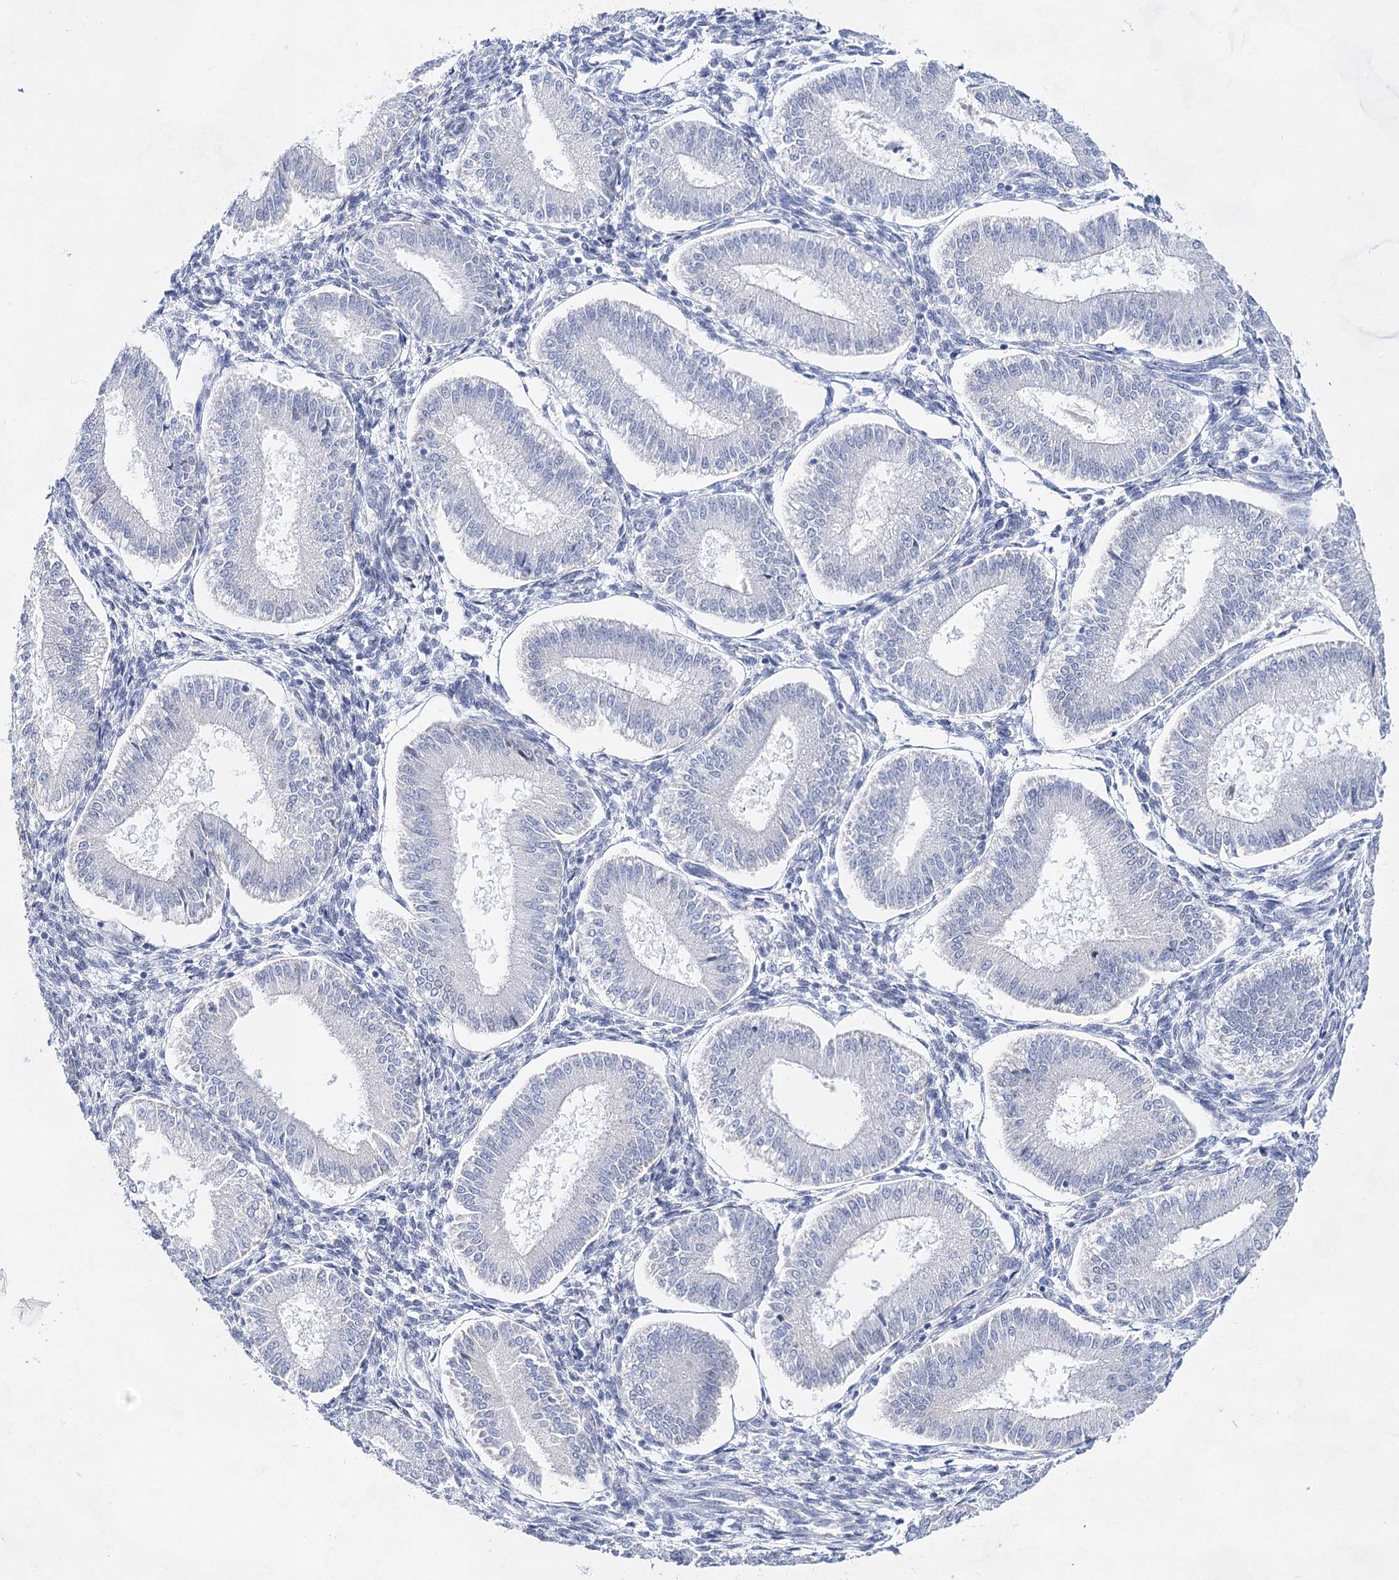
{"staining": {"intensity": "negative", "quantity": "none", "location": "none"}, "tissue": "endometrium", "cell_type": "Cells in endometrial stroma", "image_type": "normal", "snomed": [{"axis": "morphology", "description": "Normal tissue, NOS"}, {"axis": "topography", "description": "Endometrium"}], "caption": "This micrograph is of unremarkable endometrium stained with immunohistochemistry (IHC) to label a protein in brown with the nuclei are counter-stained blue. There is no staining in cells in endometrial stroma.", "gene": "BPHL", "patient": {"sex": "female", "age": 39}}